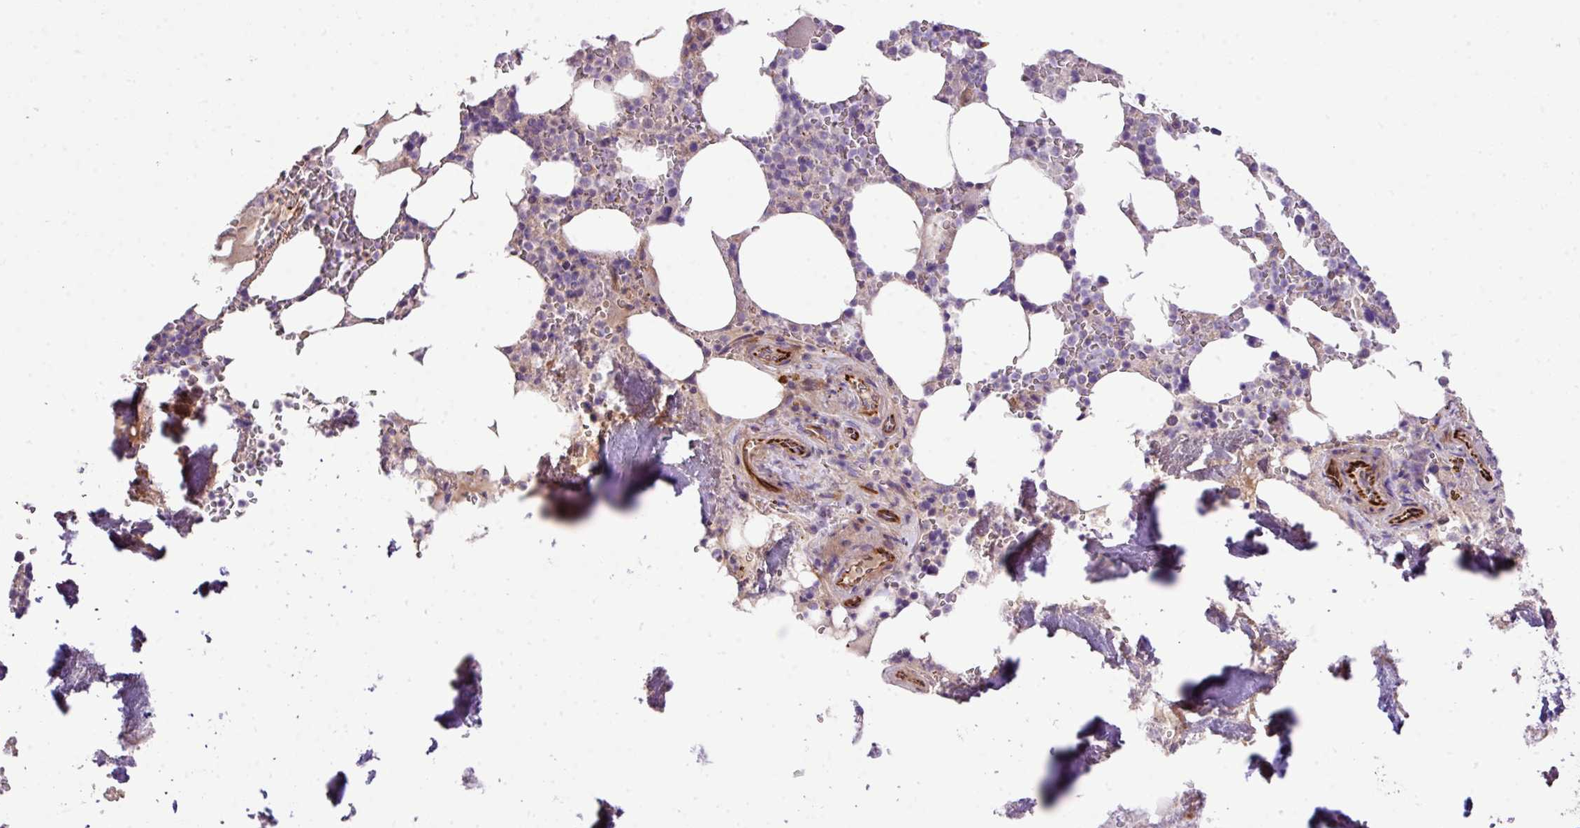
{"staining": {"intensity": "moderate", "quantity": "<25%", "location": "cytoplasmic/membranous"}, "tissue": "bone marrow", "cell_type": "Hematopoietic cells", "image_type": "normal", "snomed": [{"axis": "morphology", "description": "Normal tissue, NOS"}, {"axis": "topography", "description": "Bone marrow"}], "caption": "A micrograph of bone marrow stained for a protein displays moderate cytoplasmic/membranous brown staining in hematopoietic cells.", "gene": "CTXN2", "patient": {"sex": "male", "age": 64}}